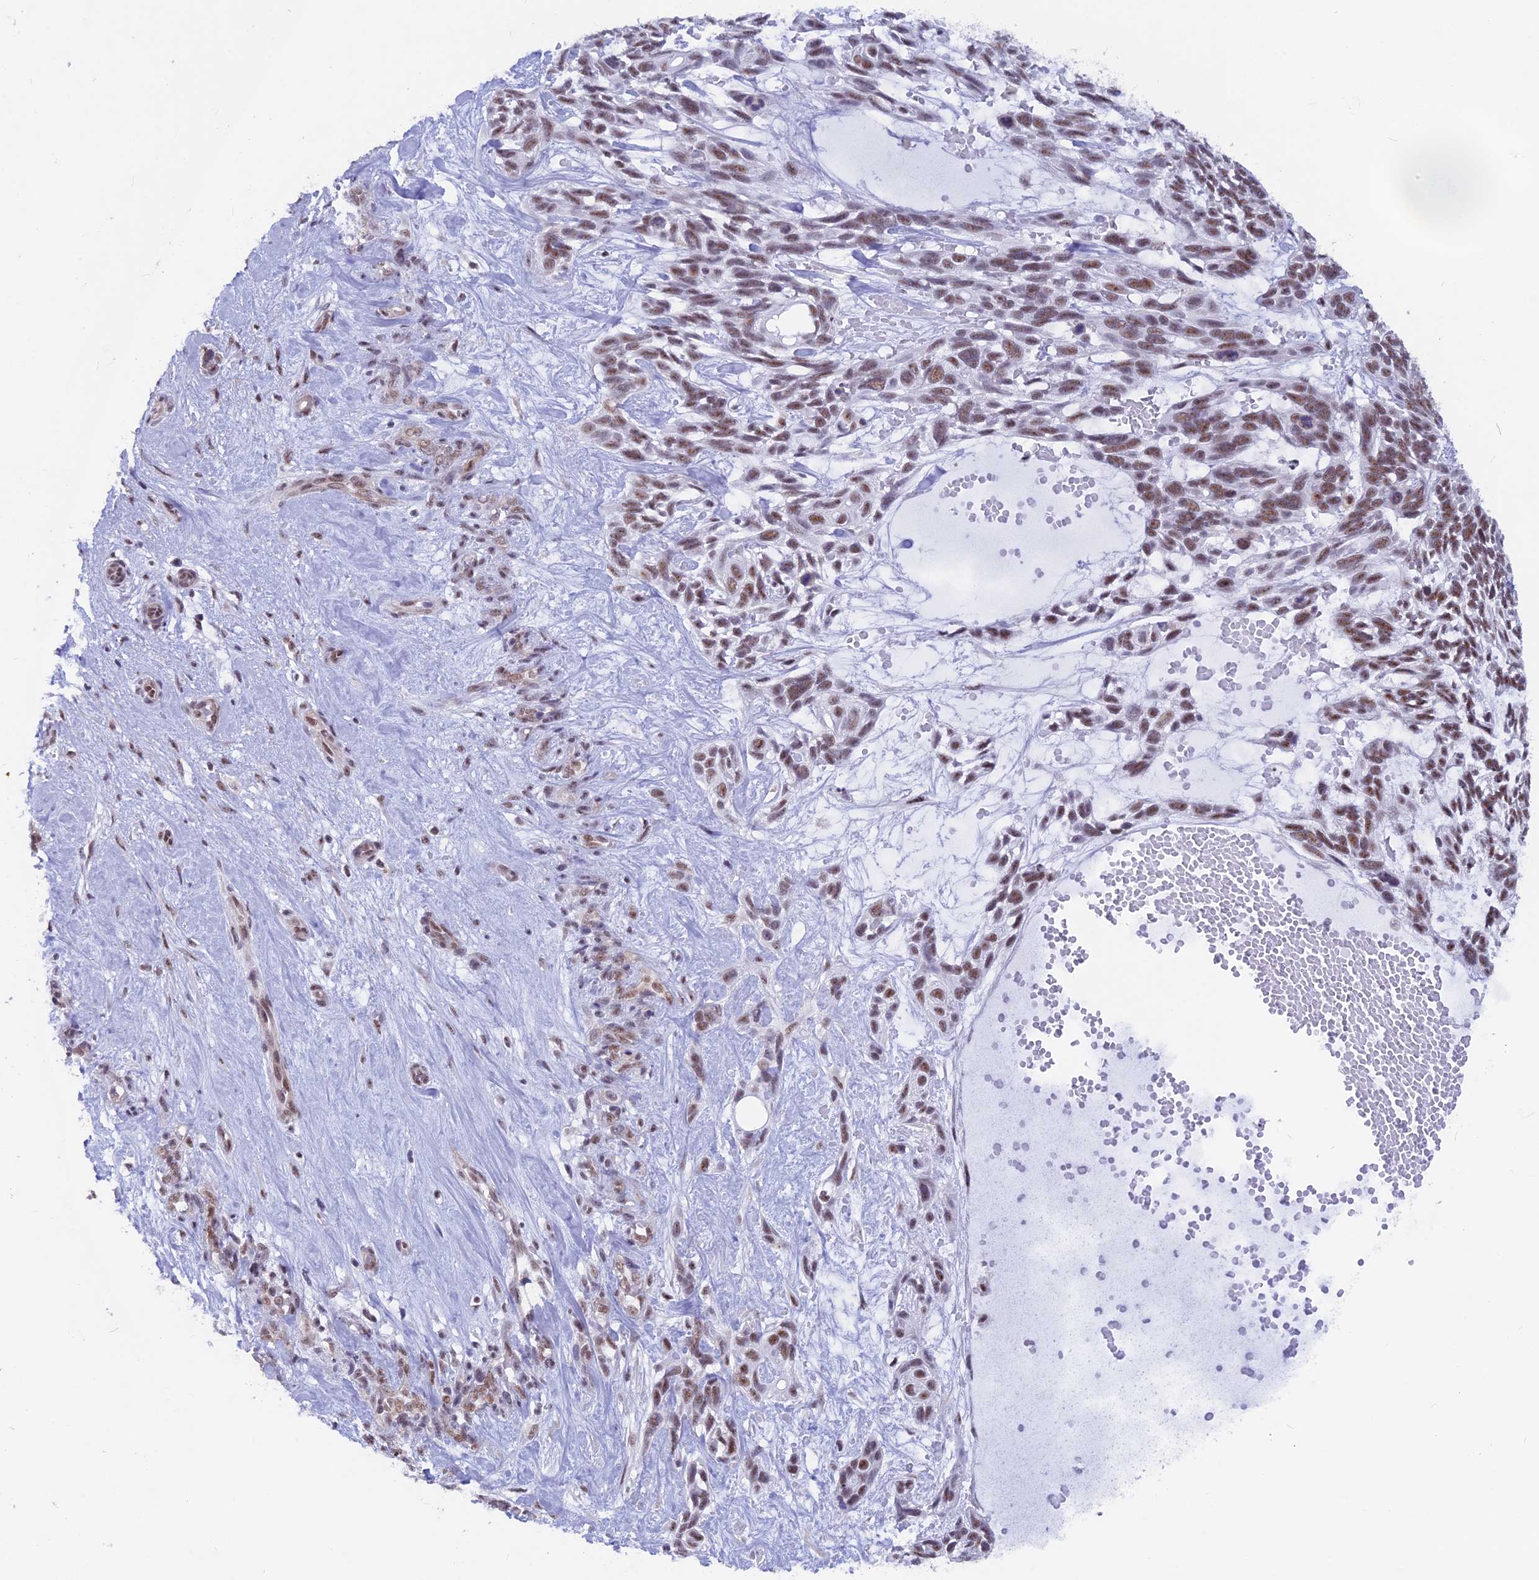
{"staining": {"intensity": "moderate", "quantity": ">75%", "location": "nuclear"}, "tissue": "skin cancer", "cell_type": "Tumor cells", "image_type": "cancer", "snomed": [{"axis": "morphology", "description": "Basal cell carcinoma"}, {"axis": "topography", "description": "Skin"}], "caption": "Skin cancer (basal cell carcinoma) stained with a brown dye exhibits moderate nuclear positive staining in about >75% of tumor cells.", "gene": "SRSF5", "patient": {"sex": "male", "age": 88}}